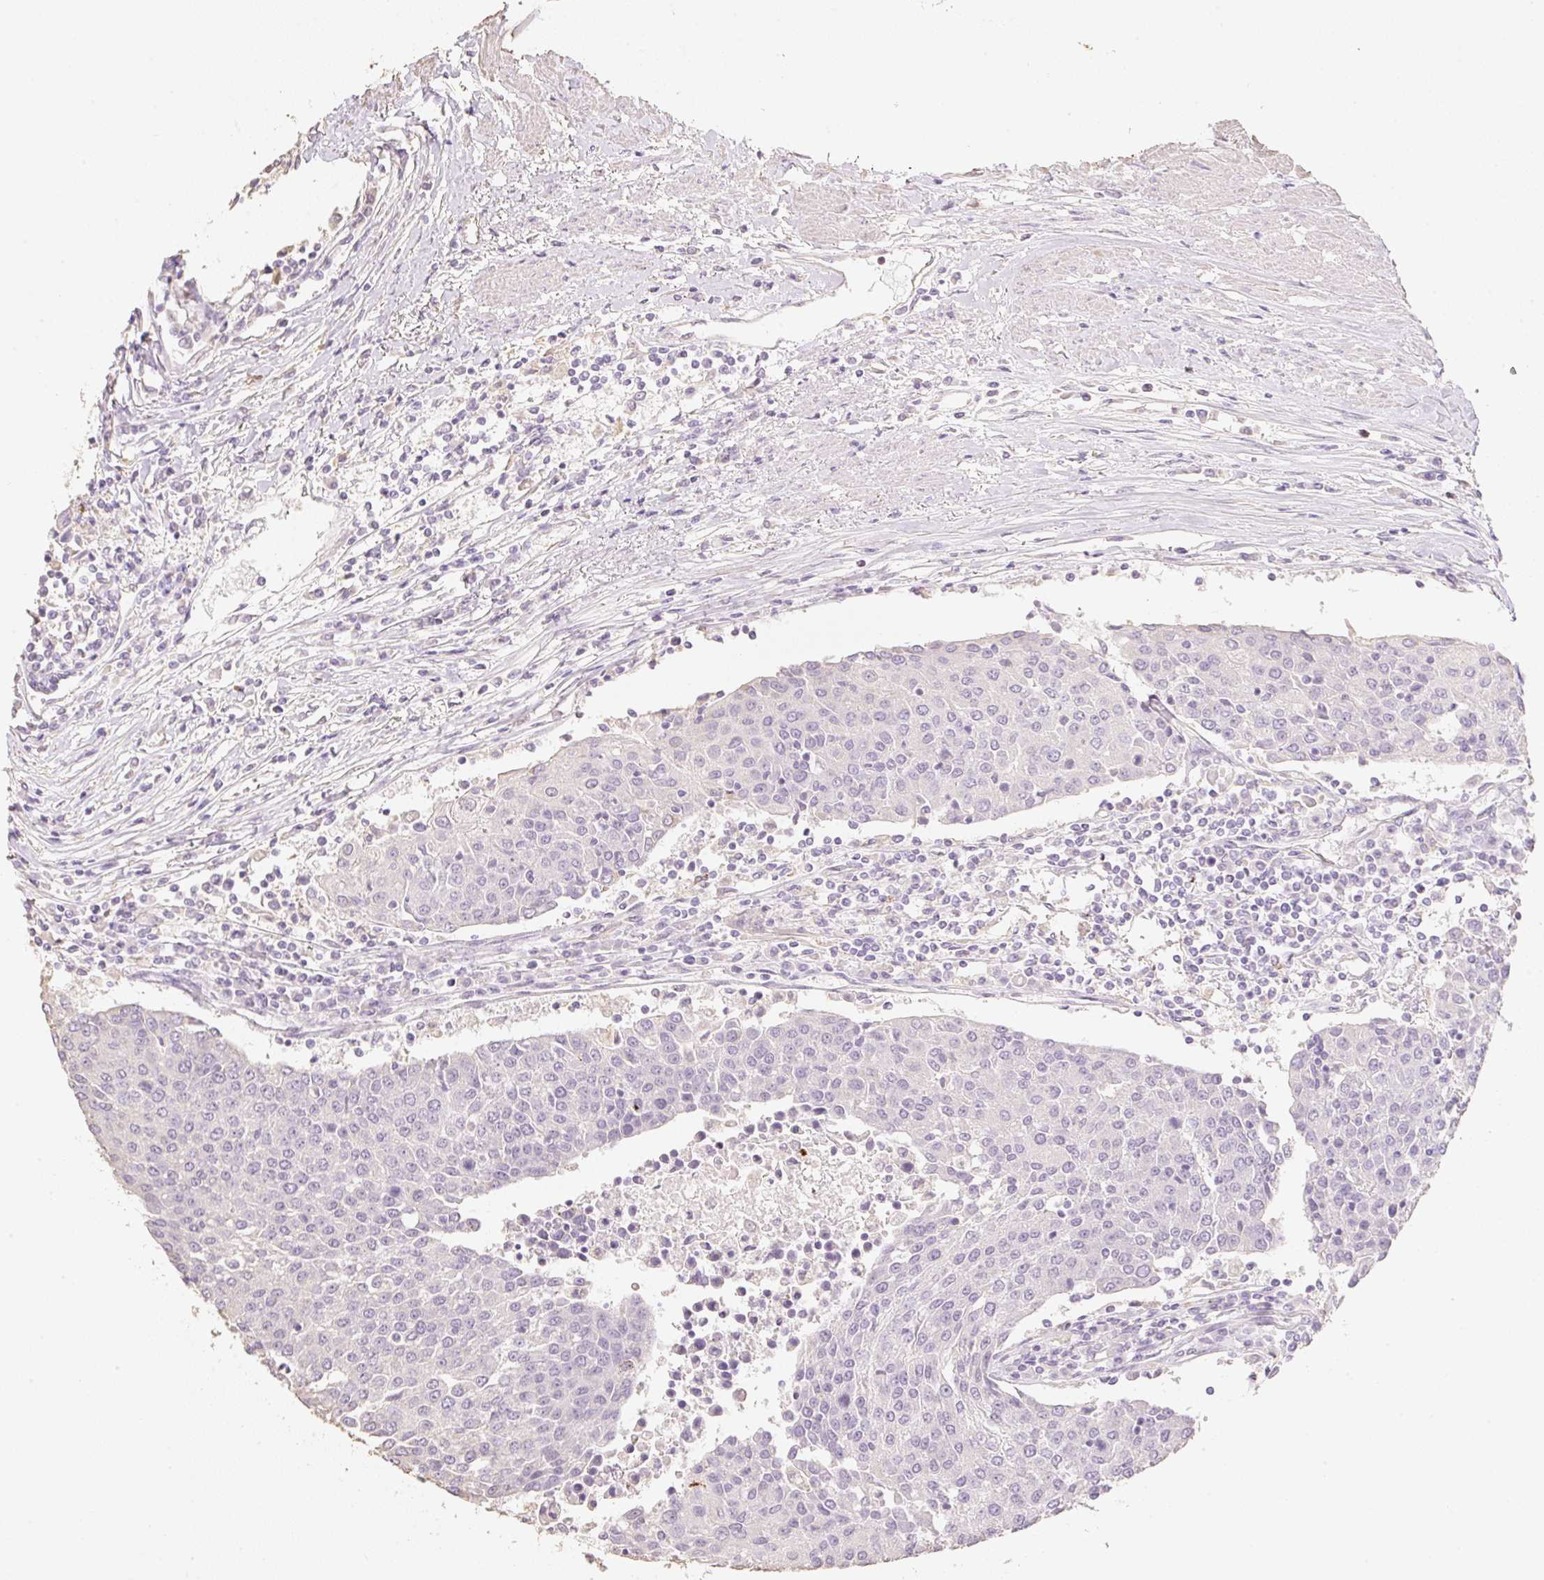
{"staining": {"intensity": "negative", "quantity": "none", "location": "none"}, "tissue": "urothelial cancer", "cell_type": "Tumor cells", "image_type": "cancer", "snomed": [{"axis": "morphology", "description": "Urothelial carcinoma, High grade"}, {"axis": "topography", "description": "Urinary bladder"}], "caption": "Human urothelial carcinoma (high-grade) stained for a protein using IHC reveals no staining in tumor cells.", "gene": "MBOAT7", "patient": {"sex": "female", "age": 85}}